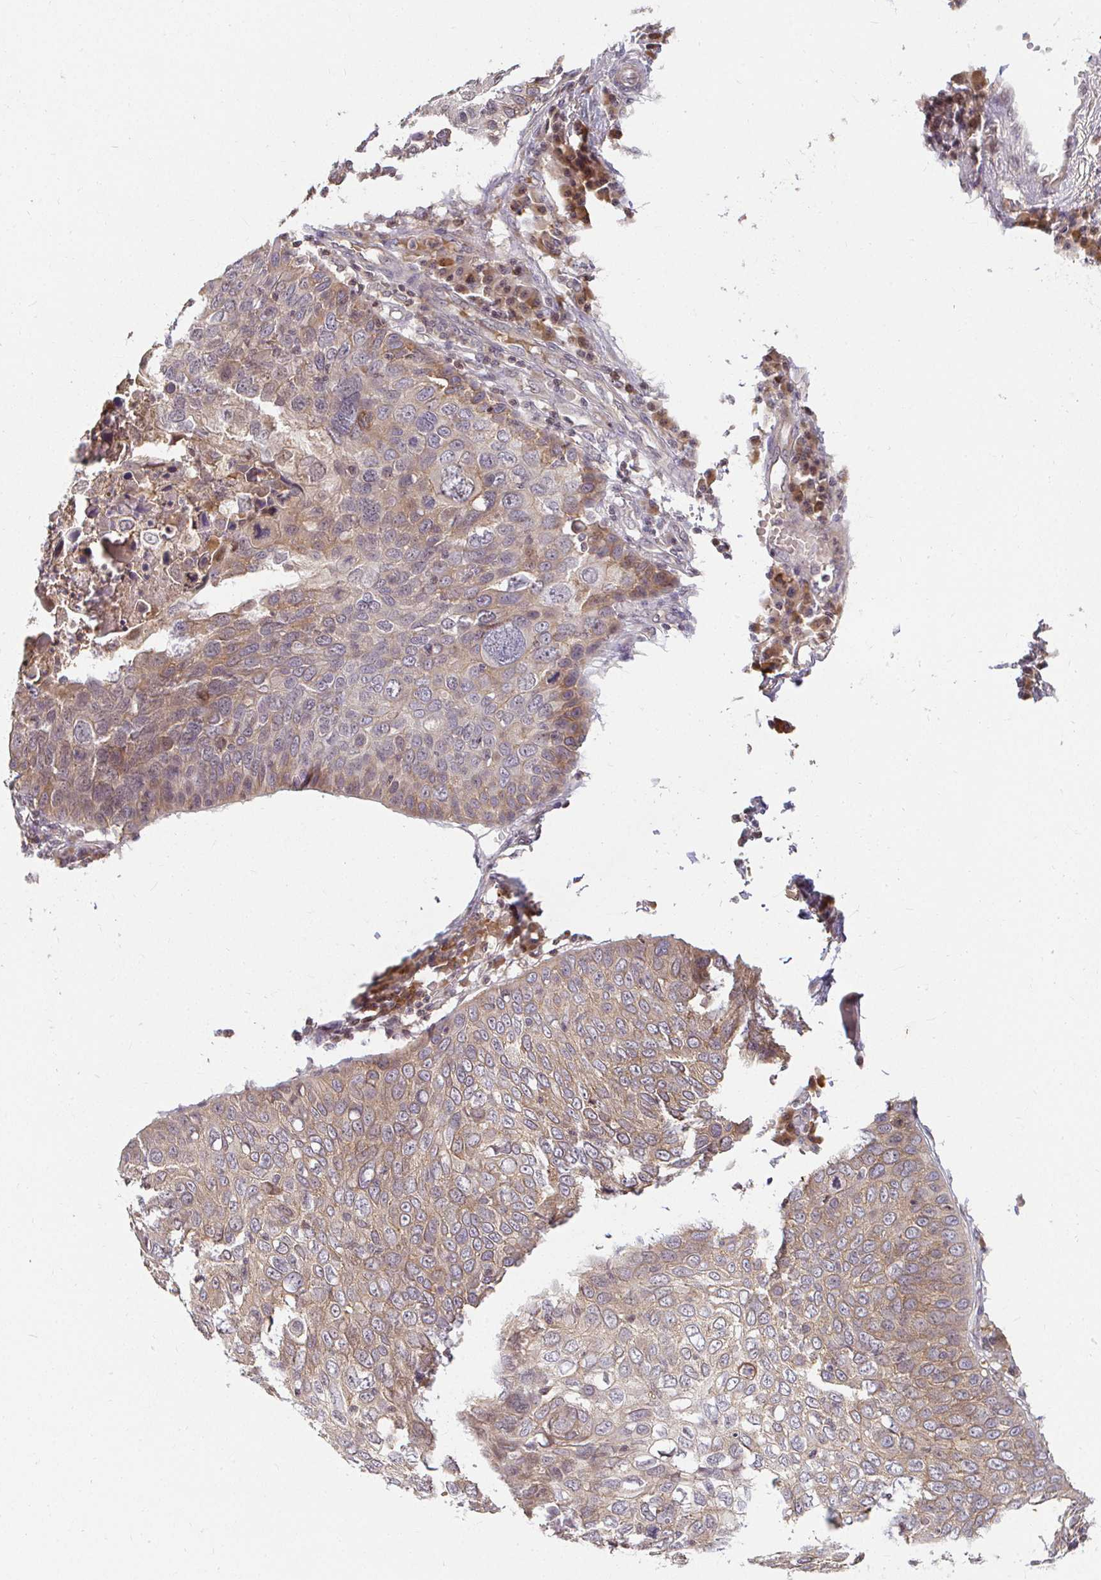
{"staining": {"intensity": "moderate", "quantity": "<25%", "location": "nuclear"}, "tissue": "skin cancer", "cell_type": "Tumor cells", "image_type": "cancer", "snomed": [{"axis": "morphology", "description": "Squamous cell carcinoma, NOS"}, {"axis": "topography", "description": "Skin"}], "caption": "High-magnification brightfield microscopy of skin squamous cell carcinoma stained with DAB (3,3'-diaminobenzidine) (brown) and counterstained with hematoxylin (blue). tumor cells exhibit moderate nuclear positivity is present in approximately<25% of cells.", "gene": "ANK3", "patient": {"sex": "male", "age": 87}}